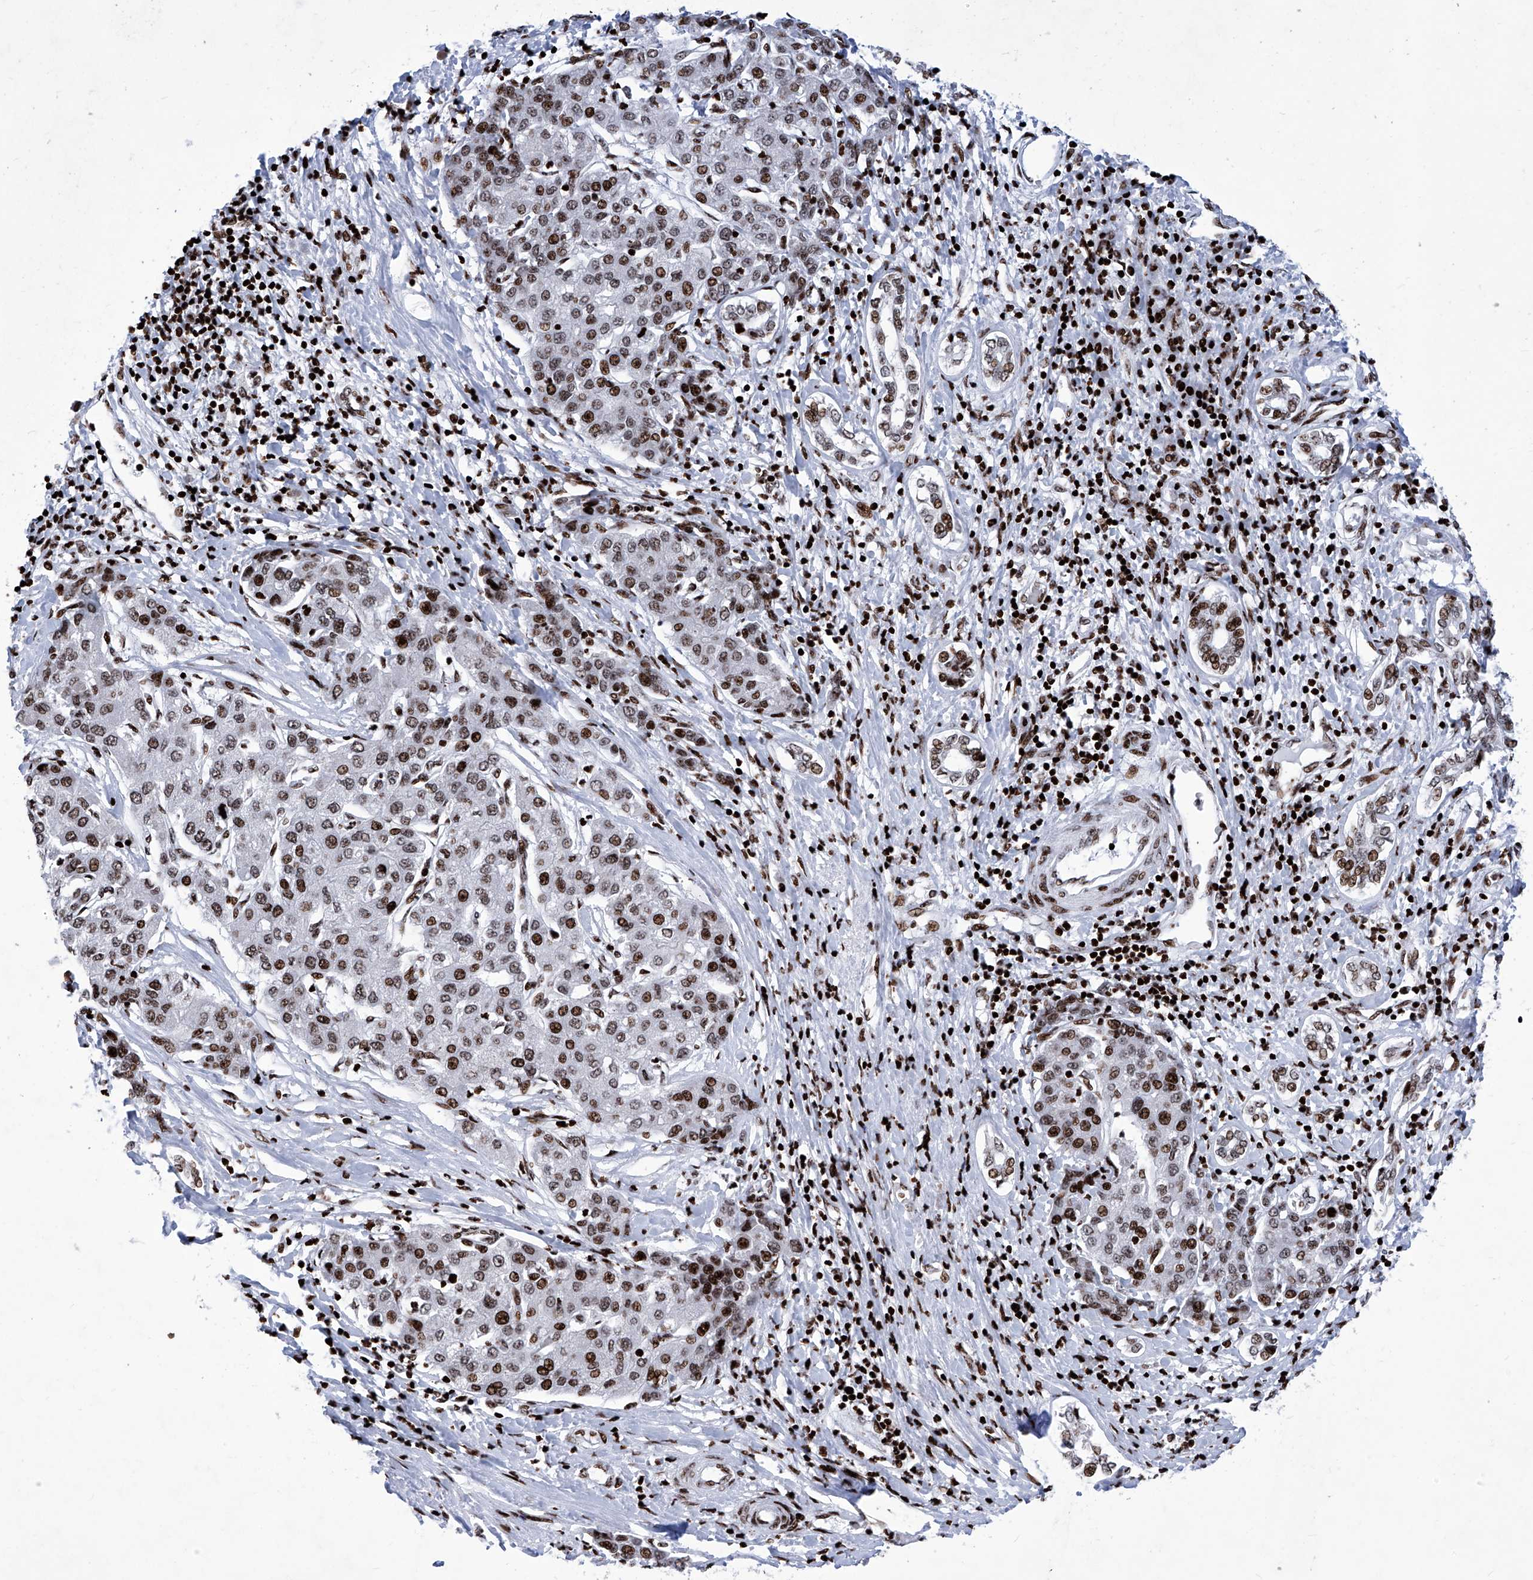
{"staining": {"intensity": "strong", "quantity": ">75%", "location": "nuclear"}, "tissue": "liver cancer", "cell_type": "Tumor cells", "image_type": "cancer", "snomed": [{"axis": "morphology", "description": "Carcinoma, Hepatocellular, NOS"}, {"axis": "topography", "description": "Liver"}], "caption": "Protein expression analysis of hepatocellular carcinoma (liver) displays strong nuclear expression in about >75% of tumor cells.", "gene": "HEY2", "patient": {"sex": "male", "age": 65}}